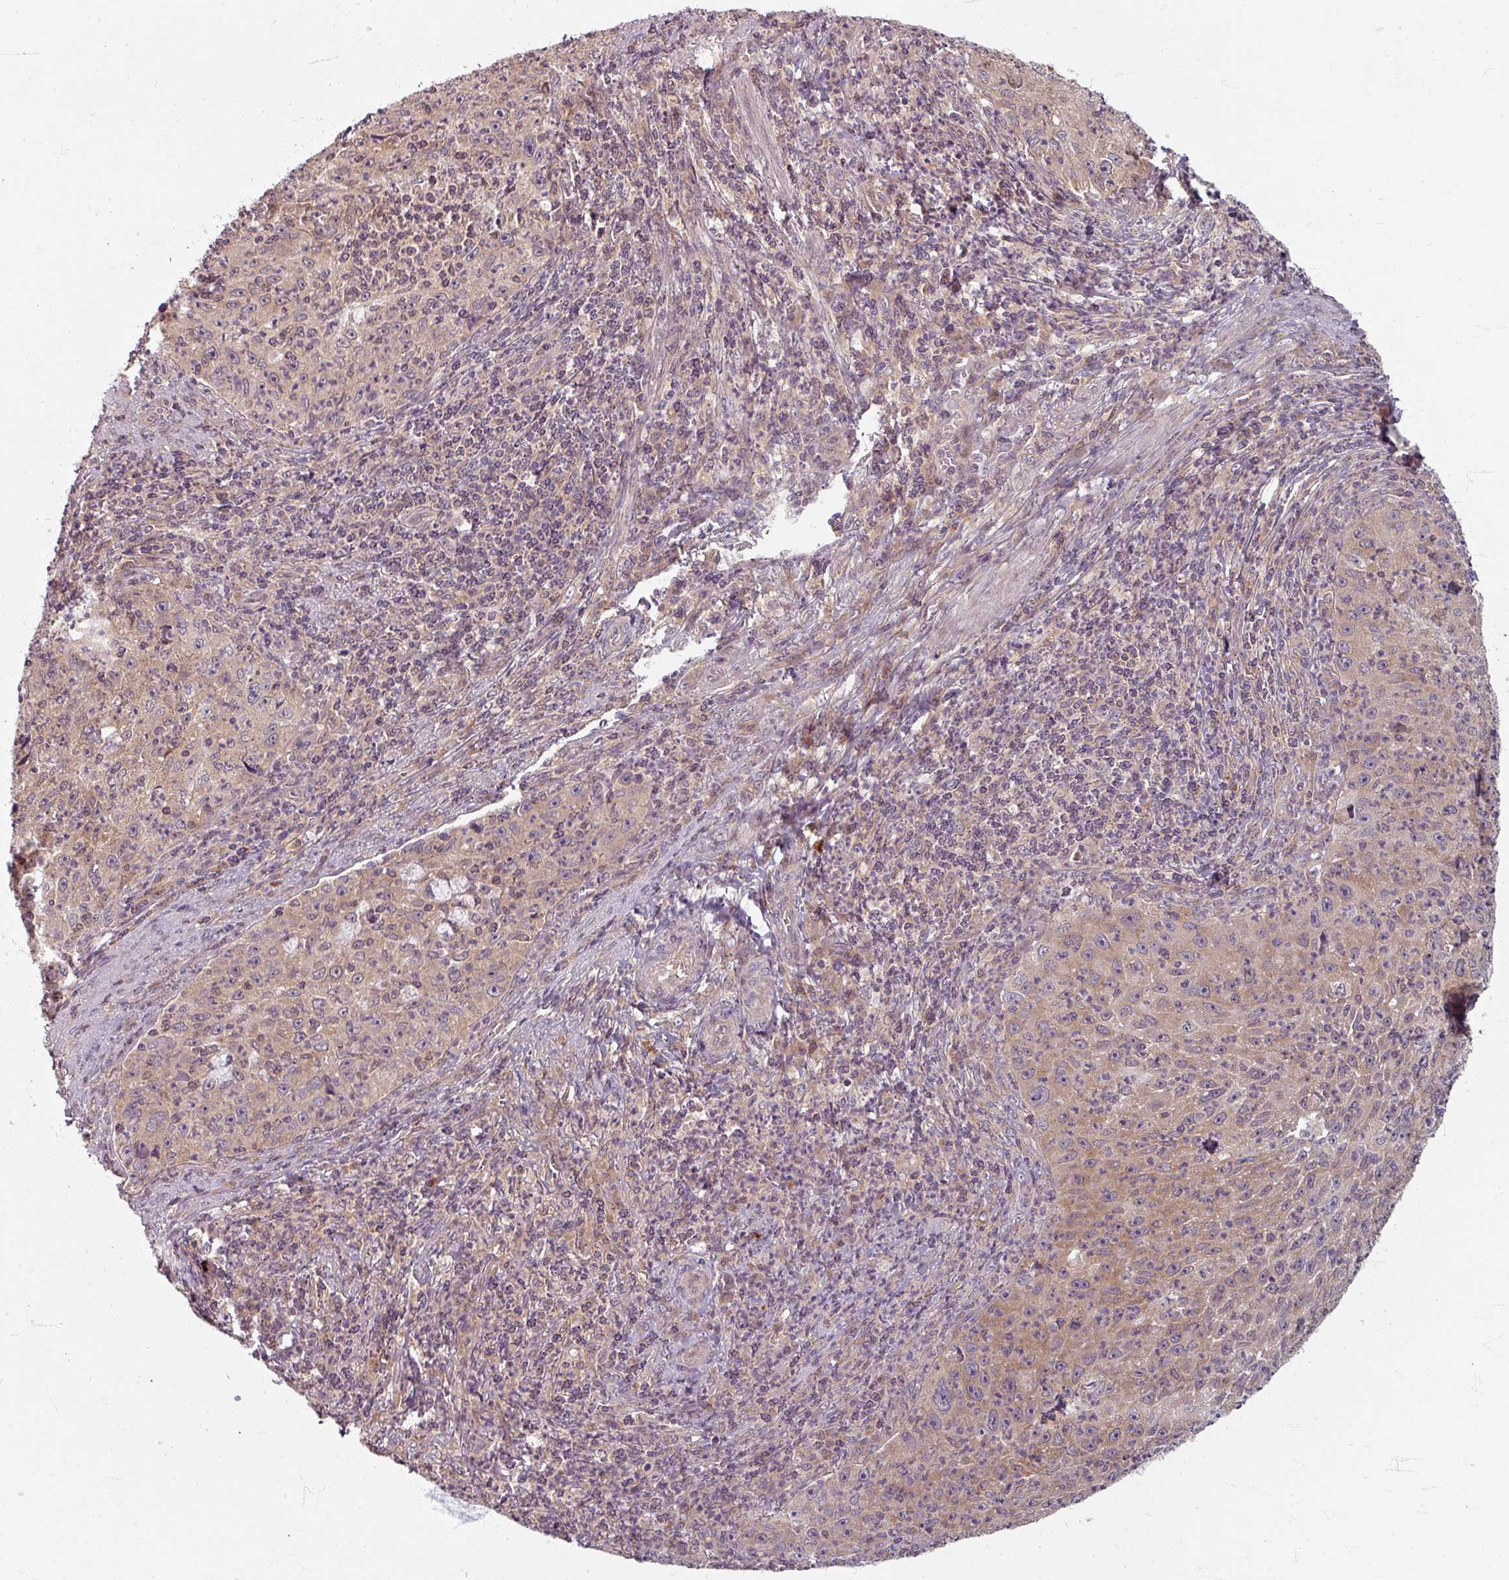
{"staining": {"intensity": "weak", "quantity": "25%-75%", "location": "cytoplasmic/membranous"}, "tissue": "cervical cancer", "cell_type": "Tumor cells", "image_type": "cancer", "snomed": [{"axis": "morphology", "description": "Squamous cell carcinoma, NOS"}, {"axis": "topography", "description": "Cervix"}], "caption": "Human cervical cancer (squamous cell carcinoma) stained for a protein (brown) displays weak cytoplasmic/membranous positive positivity in about 25%-75% of tumor cells.", "gene": "STAM", "patient": {"sex": "female", "age": 30}}